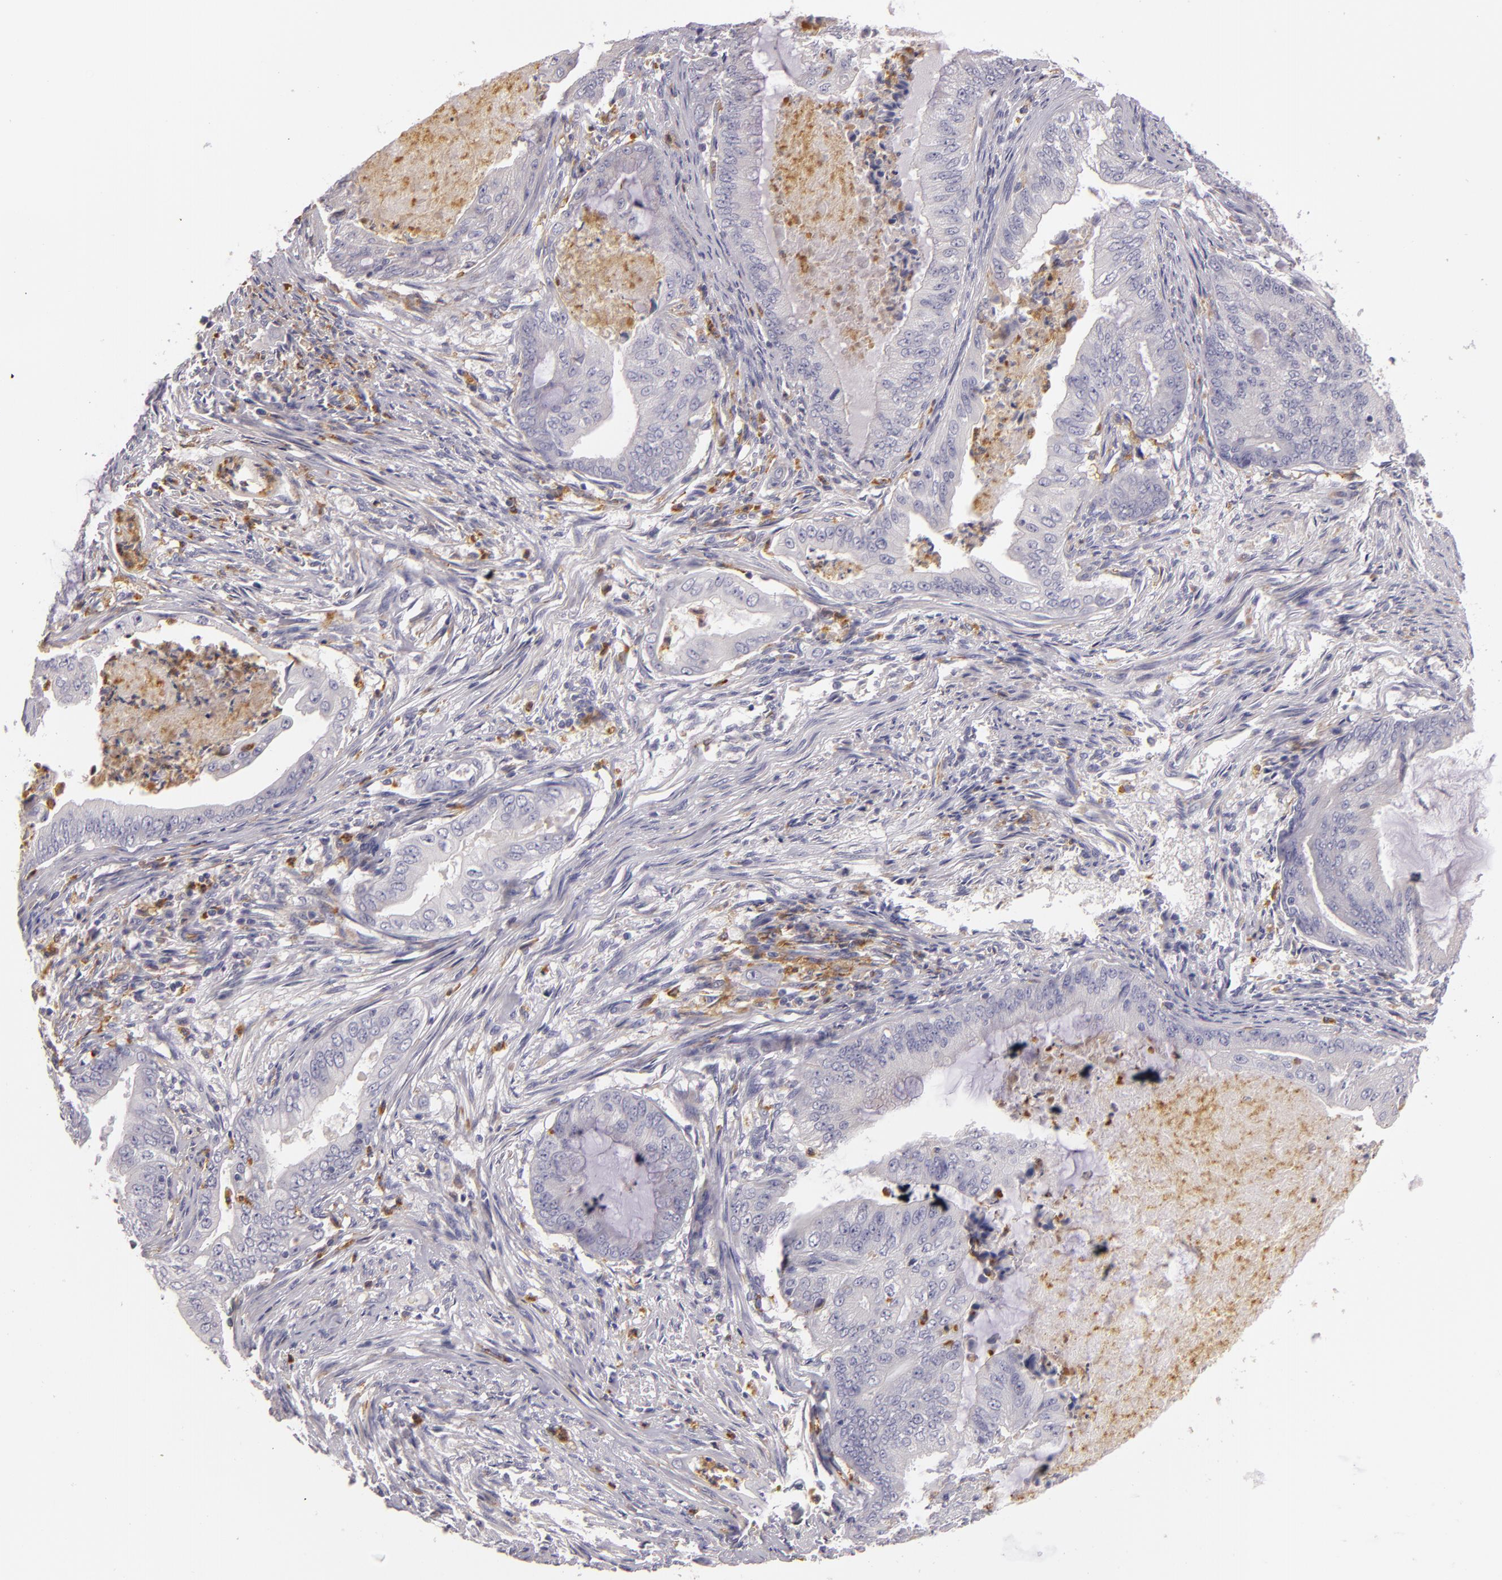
{"staining": {"intensity": "negative", "quantity": "none", "location": "none"}, "tissue": "endometrial cancer", "cell_type": "Tumor cells", "image_type": "cancer", "snomed": [{"axis": "morphology", "description": "Adenocarcinoma, NOS"}, {"axis": "topography", "description": "Endometrium"}], "caption": "This histopathology image is of adenocarcinoma (endometrial) stained with immunohistochemistry (IHC) to label a protein in brown with the nuclei are counter-stained blue. There is no staining in tumor cells. (Immunohistochemistry (ihc), brightfield microscopy, high magnification).", "gene": "TLR8", "patient": {"sex": "female", "age": 63}}